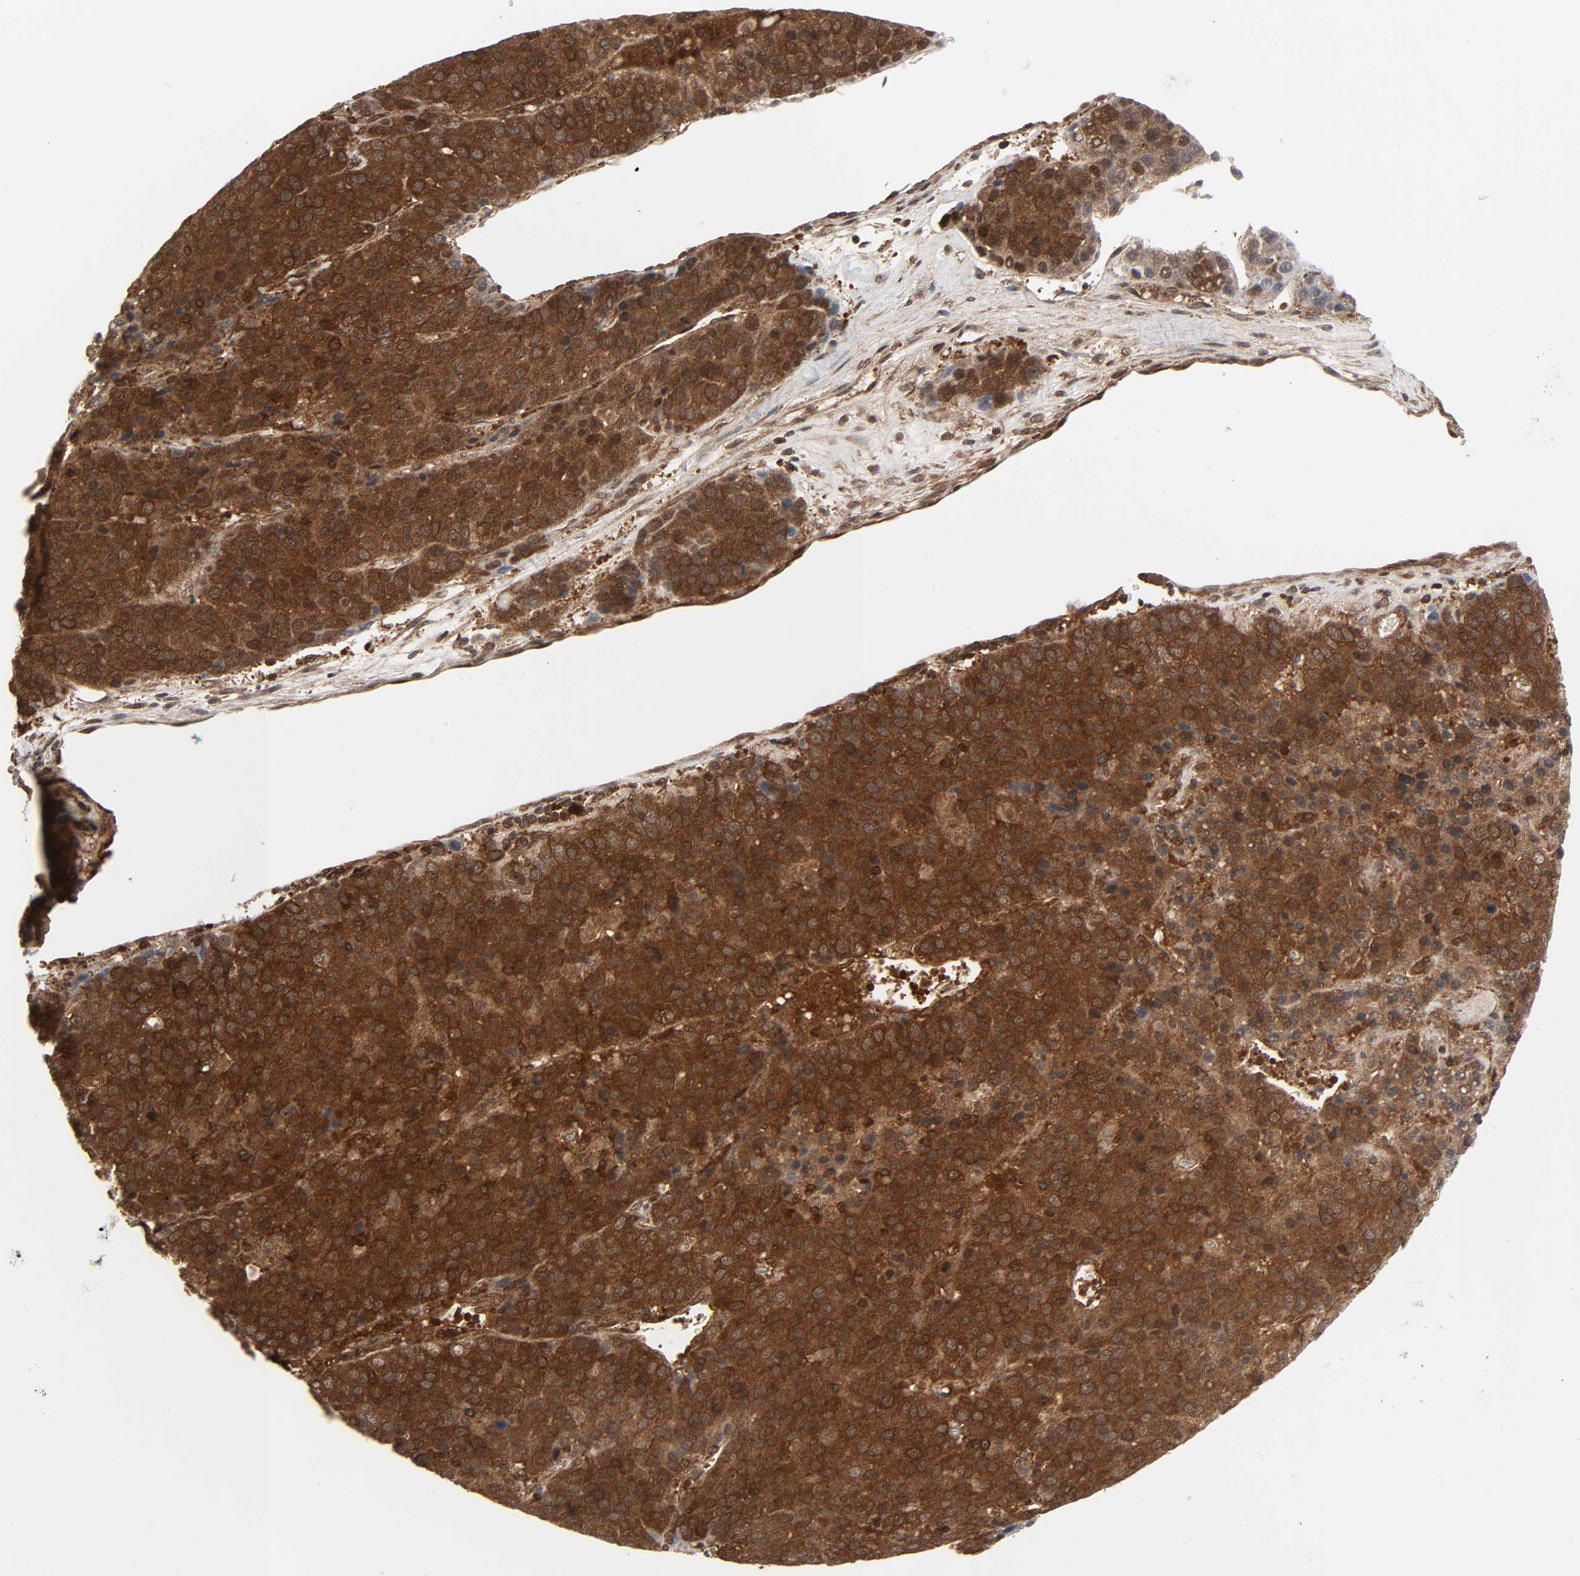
{"staining": {"intensity": "strong", "quantity": ">75%", "location": "cytoplasmic/membranous"}, "tissue": "liver cancer", "cell_type": "Tumor cells", "image_type": "cancer", "snomed": [{"axis": "morphology", "description": "Carcinoma, Hepatocellular, NOS"}, {"axis": "topography", "description": "Liver"}], "caption": "Hepatocellular carcinoma (liver) was stained to show a protein in brown. There is high levels of strong cytoplasmic/membranous positivity in approximately >75% of tumor cells.", "gene": "GSK3A", "patient": {"sex": "female", "age": 53}}